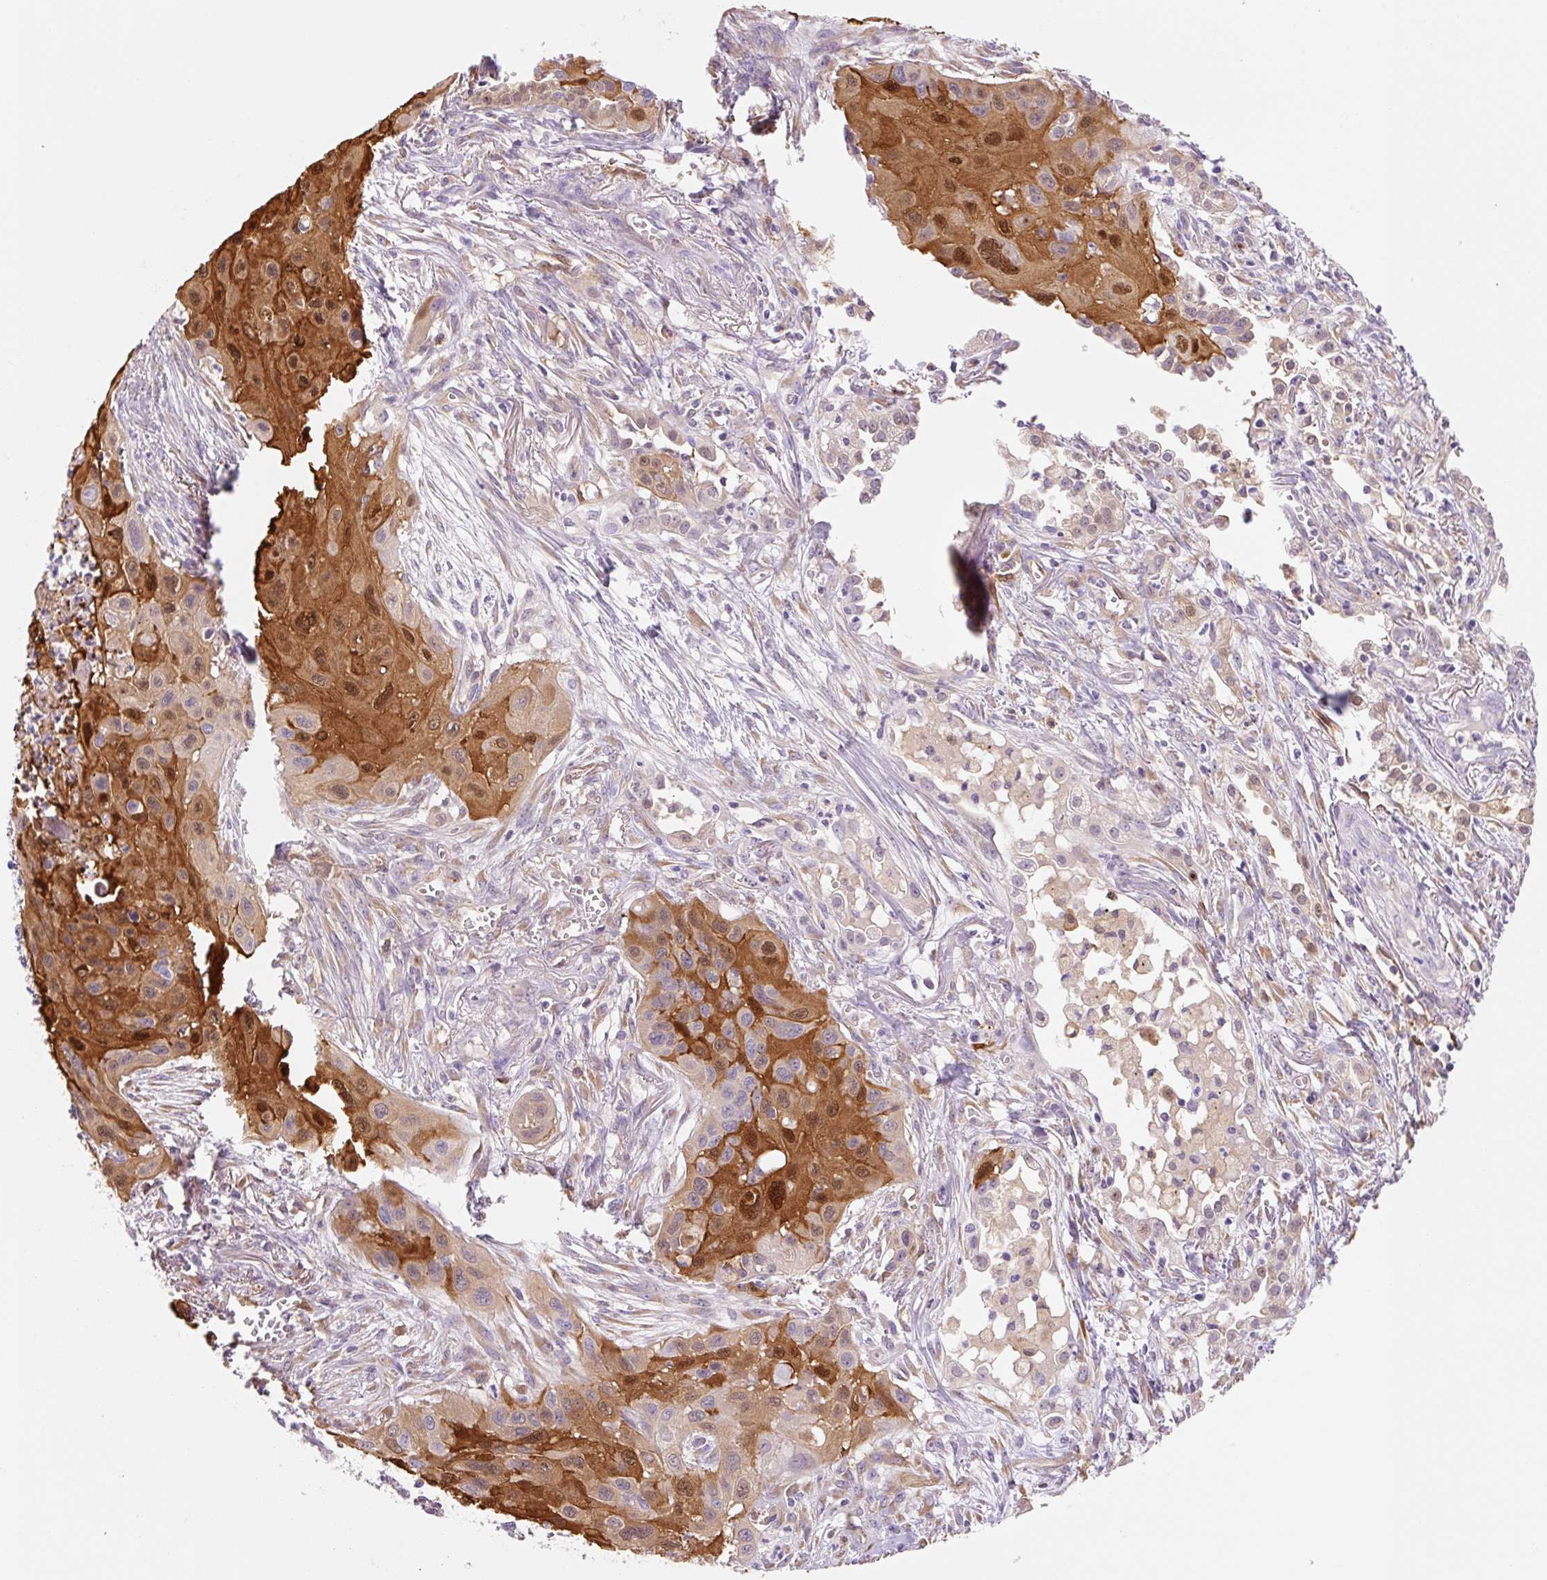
{"staining": {"intensity": "strong", "quantity": "25%-75%", "location": "cytoplasmic/membranous,nuclear"}, "tissue": "lung cancer", "cell_type": "Tumor cells", "image_type": "cancer", "snomed": [{"axis": "morphology", "description": "Squamous cell carcinoma, NOS"}, {"axis": "topography", "description": "Lung"}], "caption": "An IHC micrograph of tumor tissue is shown. Protein staining in brown labels strong cytoplasmic/membranous and nuclear positivity in lung cancer within tumor cells. The protein is shown in brown color, while the nuclei are stained blue.", "gene": "FABP5", "patient": {"sex": "male", "age": 71}}